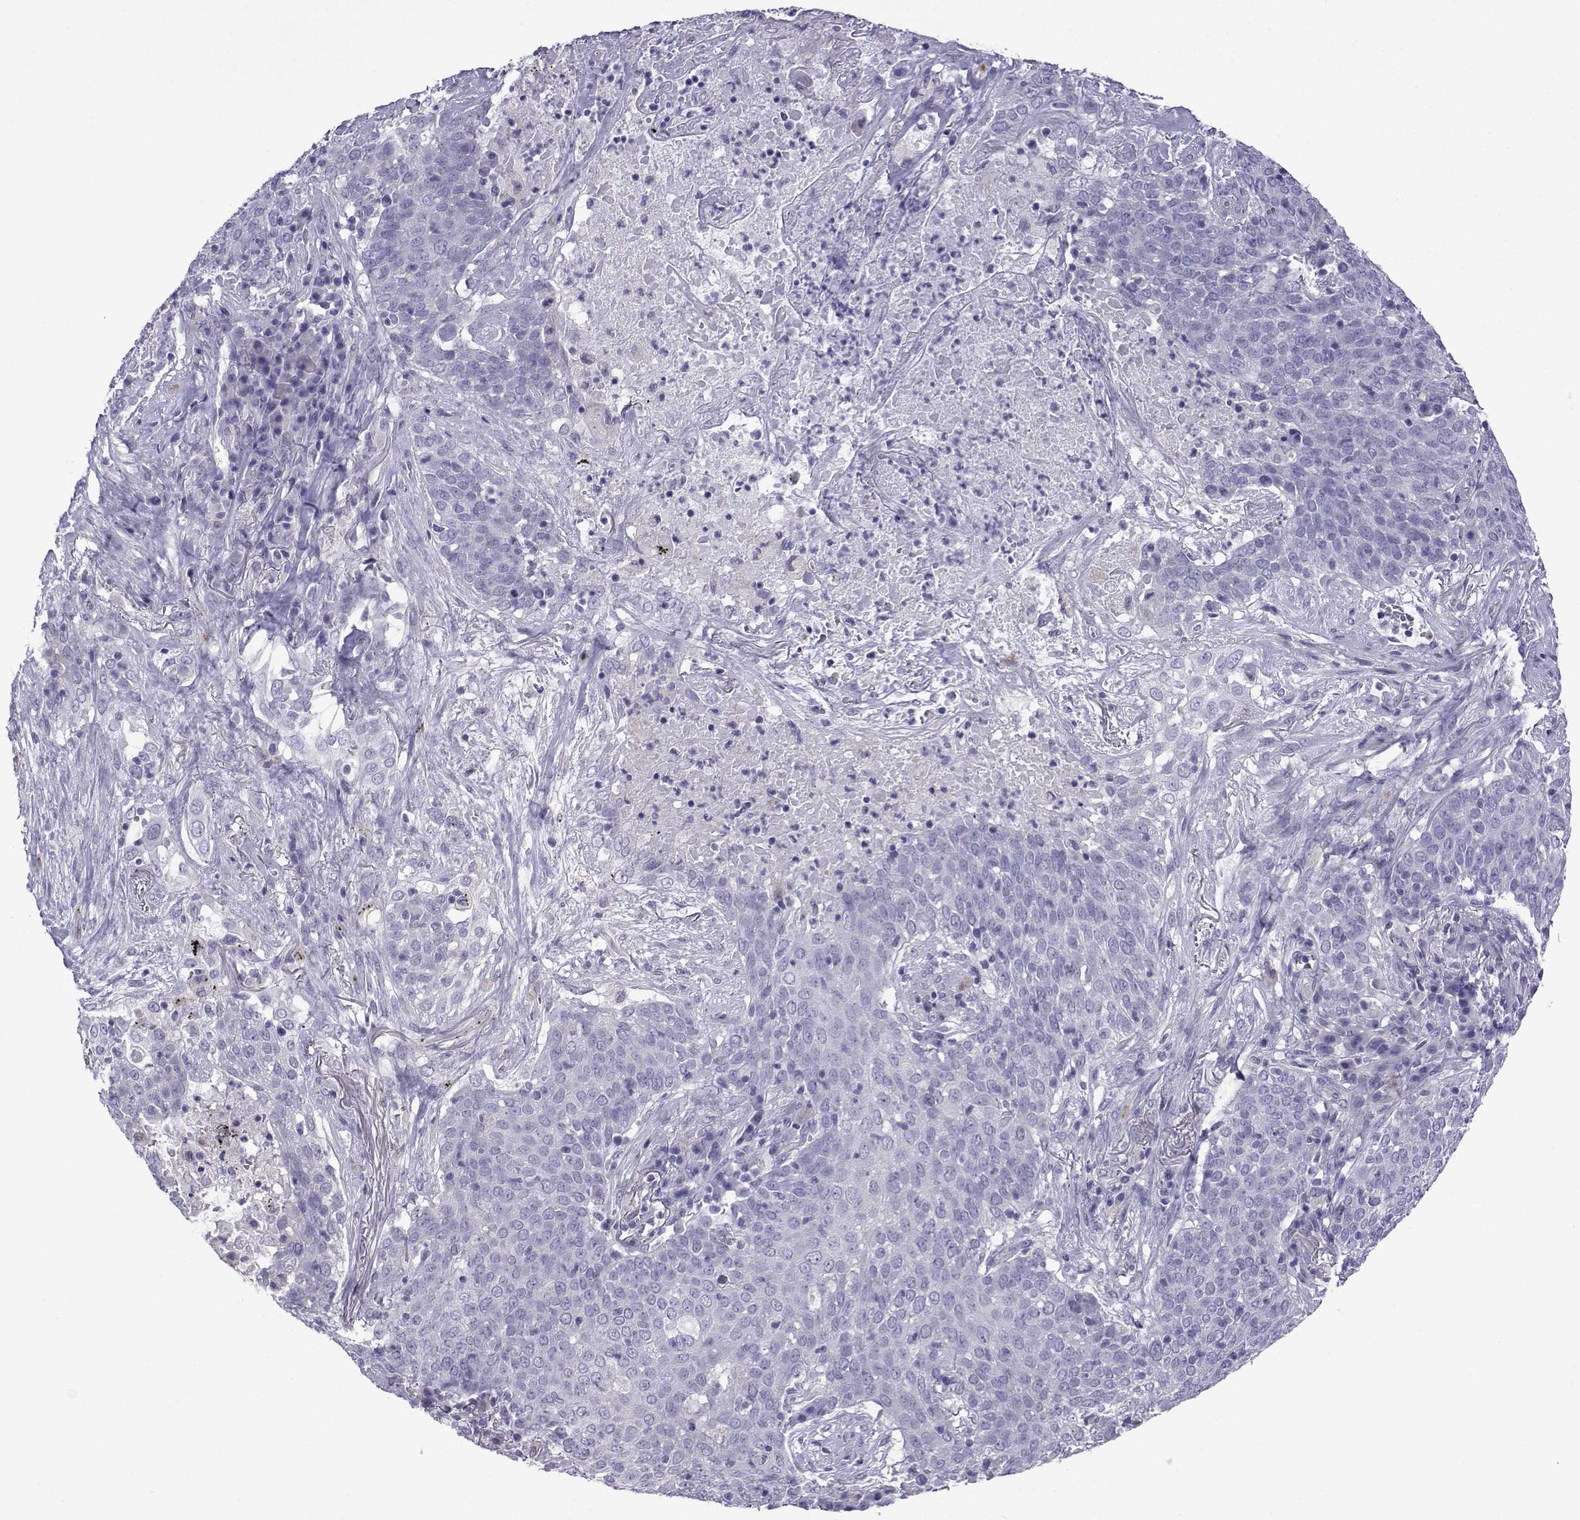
{"staining": {"intensity": "negative", "quantity": "none", "location": "none"}, "tissue": "lung cancer", "cell_type": "Tumor cells", "image_type": "cancer", "snomed": [{"axis": "morphology", "description": "Squamous cell carcinoma, NOS"}, {"axis": "topography", "description": "Lung"}], "caption": "The immunohistochemistry histopathology image has no significant expression in tumor cells of squamous cell carcinoma (lung) tissue.", "gene": "CFAP70", "patient": {"sex": "male", "age": 82}}